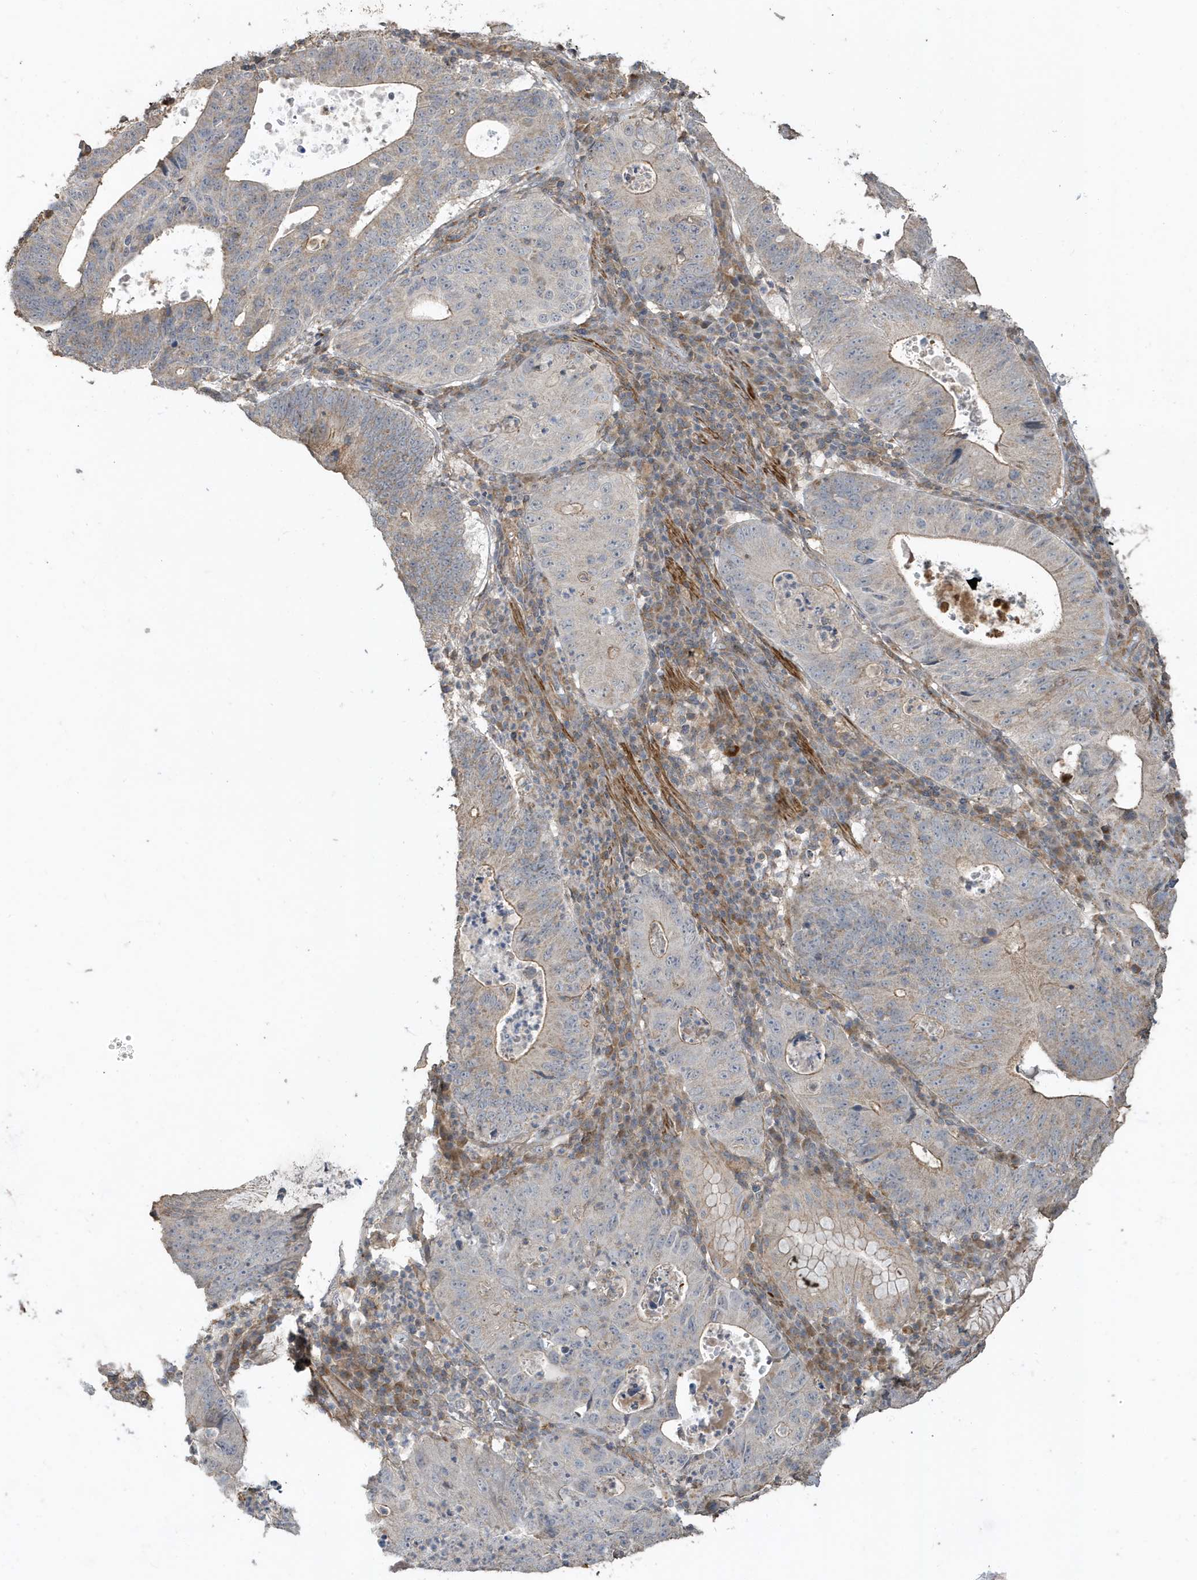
{"staining": {"intensity": "weak", "quantity": "<25%", "location": "cytoplasmic/membranous"}, "tissue": "stomach cancer", "cell_type": "Tumor cells", "image_type": "cancer", "snomed": [{"axis": "morphology", "description": "Adenocarcinoma, NOS"}, {"axis": "topography", "description": "Stomach"}], "caption": "This is an IHC image of human adenocarcinoma (stomach). There is no staining in tumor cells.", "gene": "PRRT3", "patient": {"sex": "male", "age": 59}}